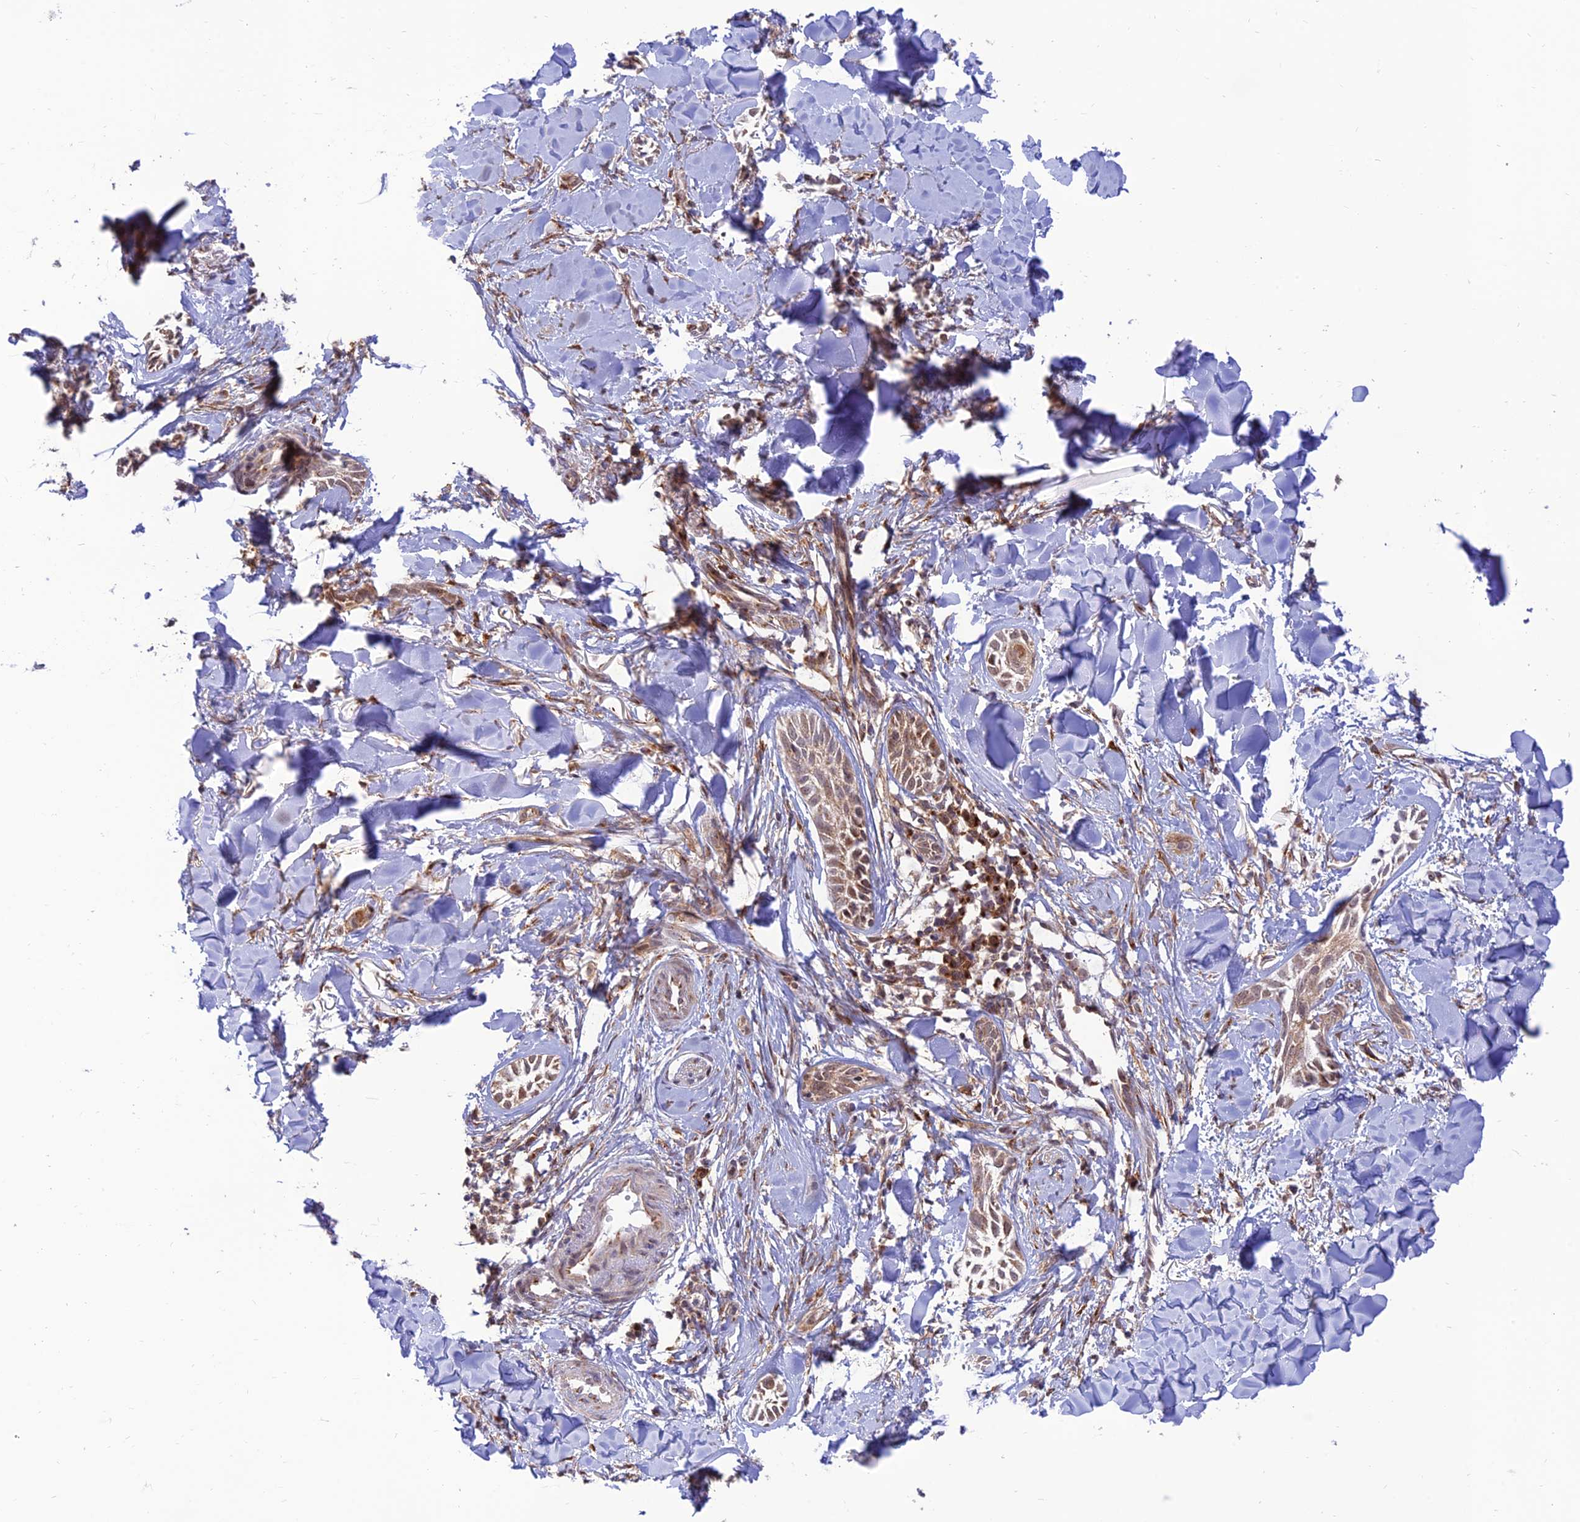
{"staining": {"intensity": "weak", "quantity": ">75%", "location": "cytoplasmic/membranous"}, "tissue": "skin cancer", "cell_type": "Tumor cells", "image_type": "cancer", "snomed": [{"axis": "morphology", "description": "Basal cell carcinoma"}, {"axis": "topography", "description": "Skin"}], "caption": "Protein expression analysis of basal cell carcinoma (skin) displays weak cytoplasmic/membranous staining in approximately >75% of tumor cells.", "gene": "GOLGA3", "patient": {"sex": "female", "age": 59}}